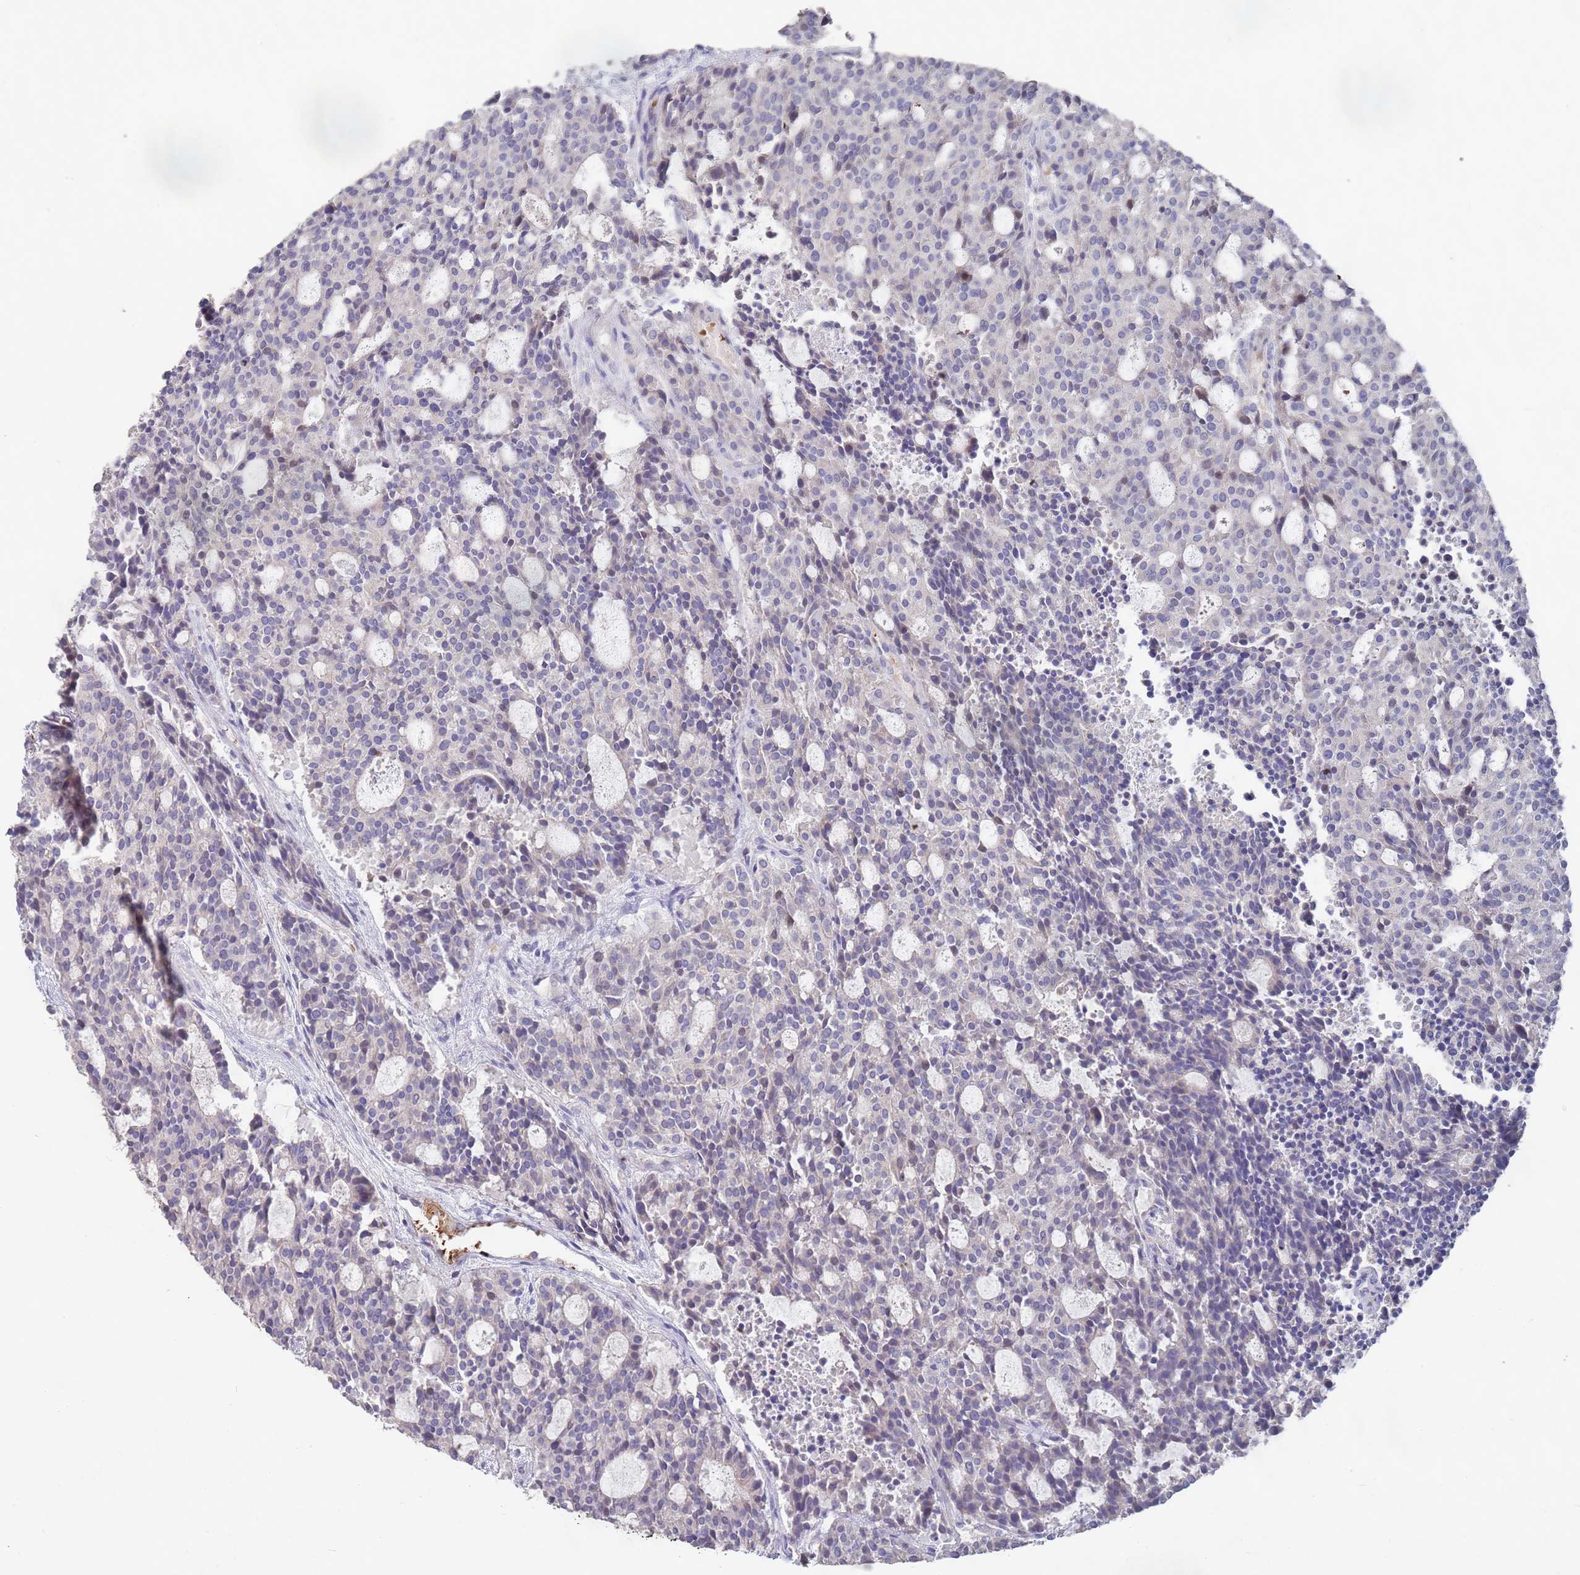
{"staining": {"intensity": "negative", "quantity": "none", "location": "none"}, "tissue": "carcinoid", "cell_type": "Tumor cells", "image_type": "cancer", "snomed": [{"axis": "morphology", "description": "Carcinoid, malignant, NOS"}, {"axis": "topography", "description": "Pancreas"}], "caption": "Protein analysis of carcinoid (malignant) displays no significant positivity in tumor cells.", "gene": "LACC1", "patient": {"sex": "female", "age": 54}}